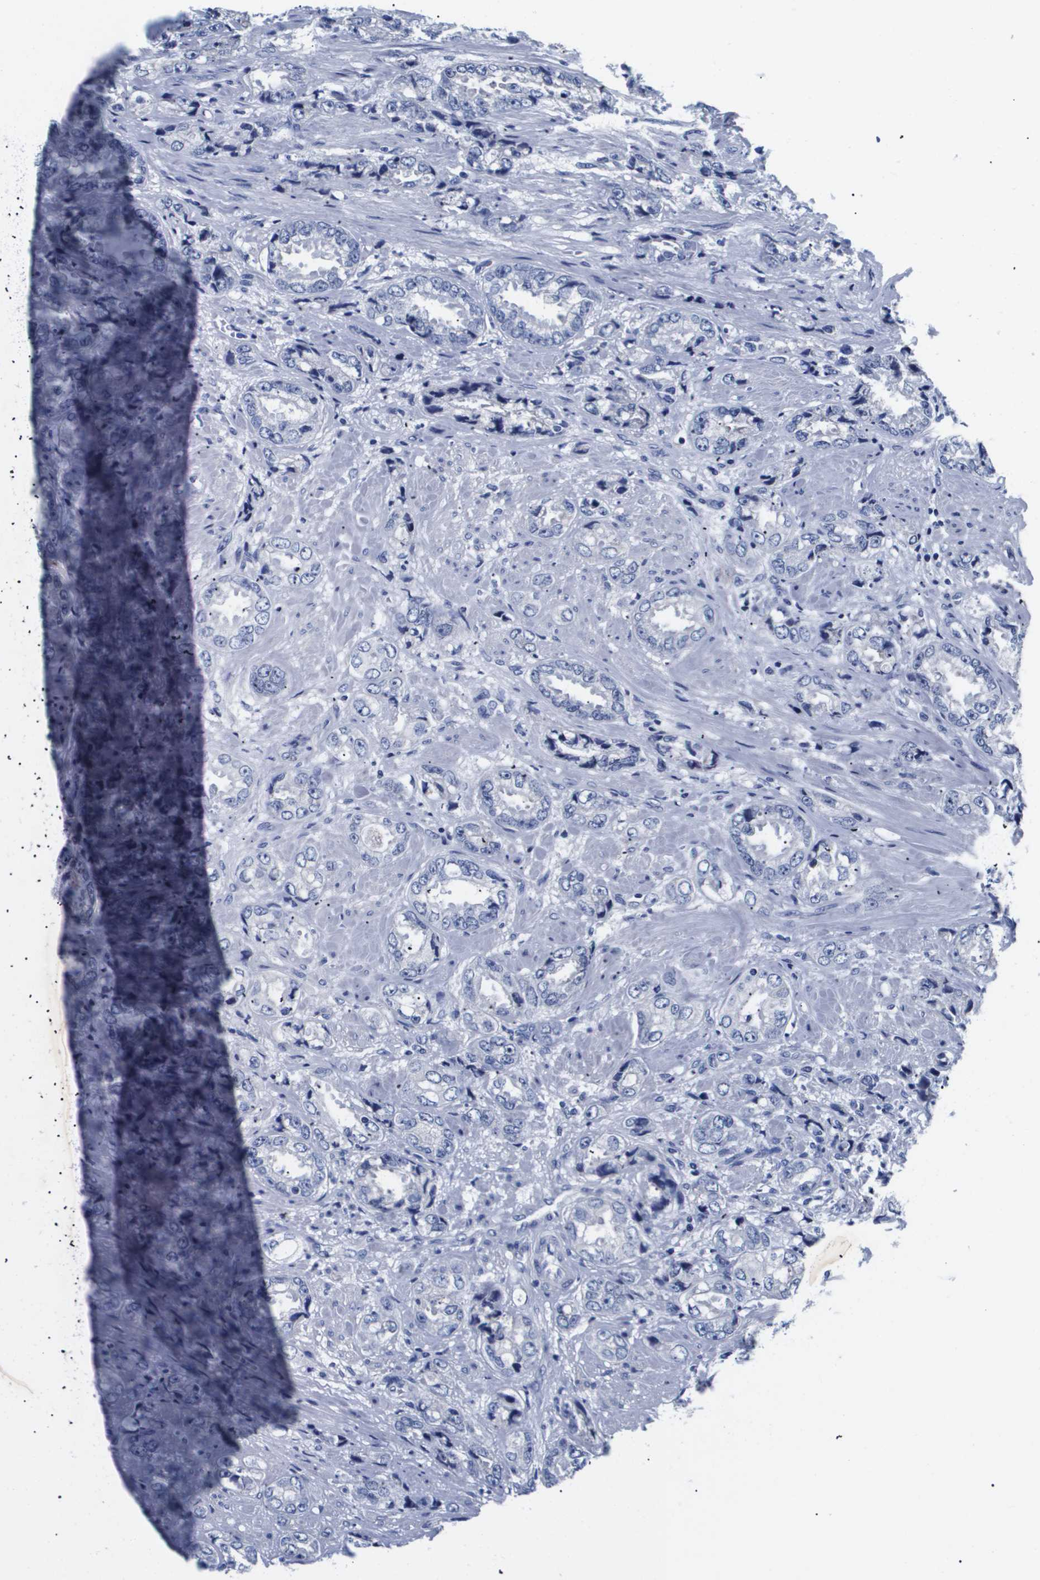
{"staining": {"intensity": "negative", "quantity": "none", "location": "none"}, "tissue": "prostate cancer", "cell_type": "Tumor cells", "image_type": "cancer", "snomed": [{"axis": "morphology", "description": "Adenocarcinoma, High grade"}, {"axis": "topography", "description": "Prostate"}], "caption": "Immunohistochemical staining of human prostate cancer (high-grade adenocarcinoma) displays no significant expression in tumor cells. Brightfield microscopy of immunohistochemistry (IHC) stained with DAB (brown) and hematoxylin (blue), captured at high magnification.", "gene": "ATP6V0A4", "patient": {"sex": "male", "age": 61}}